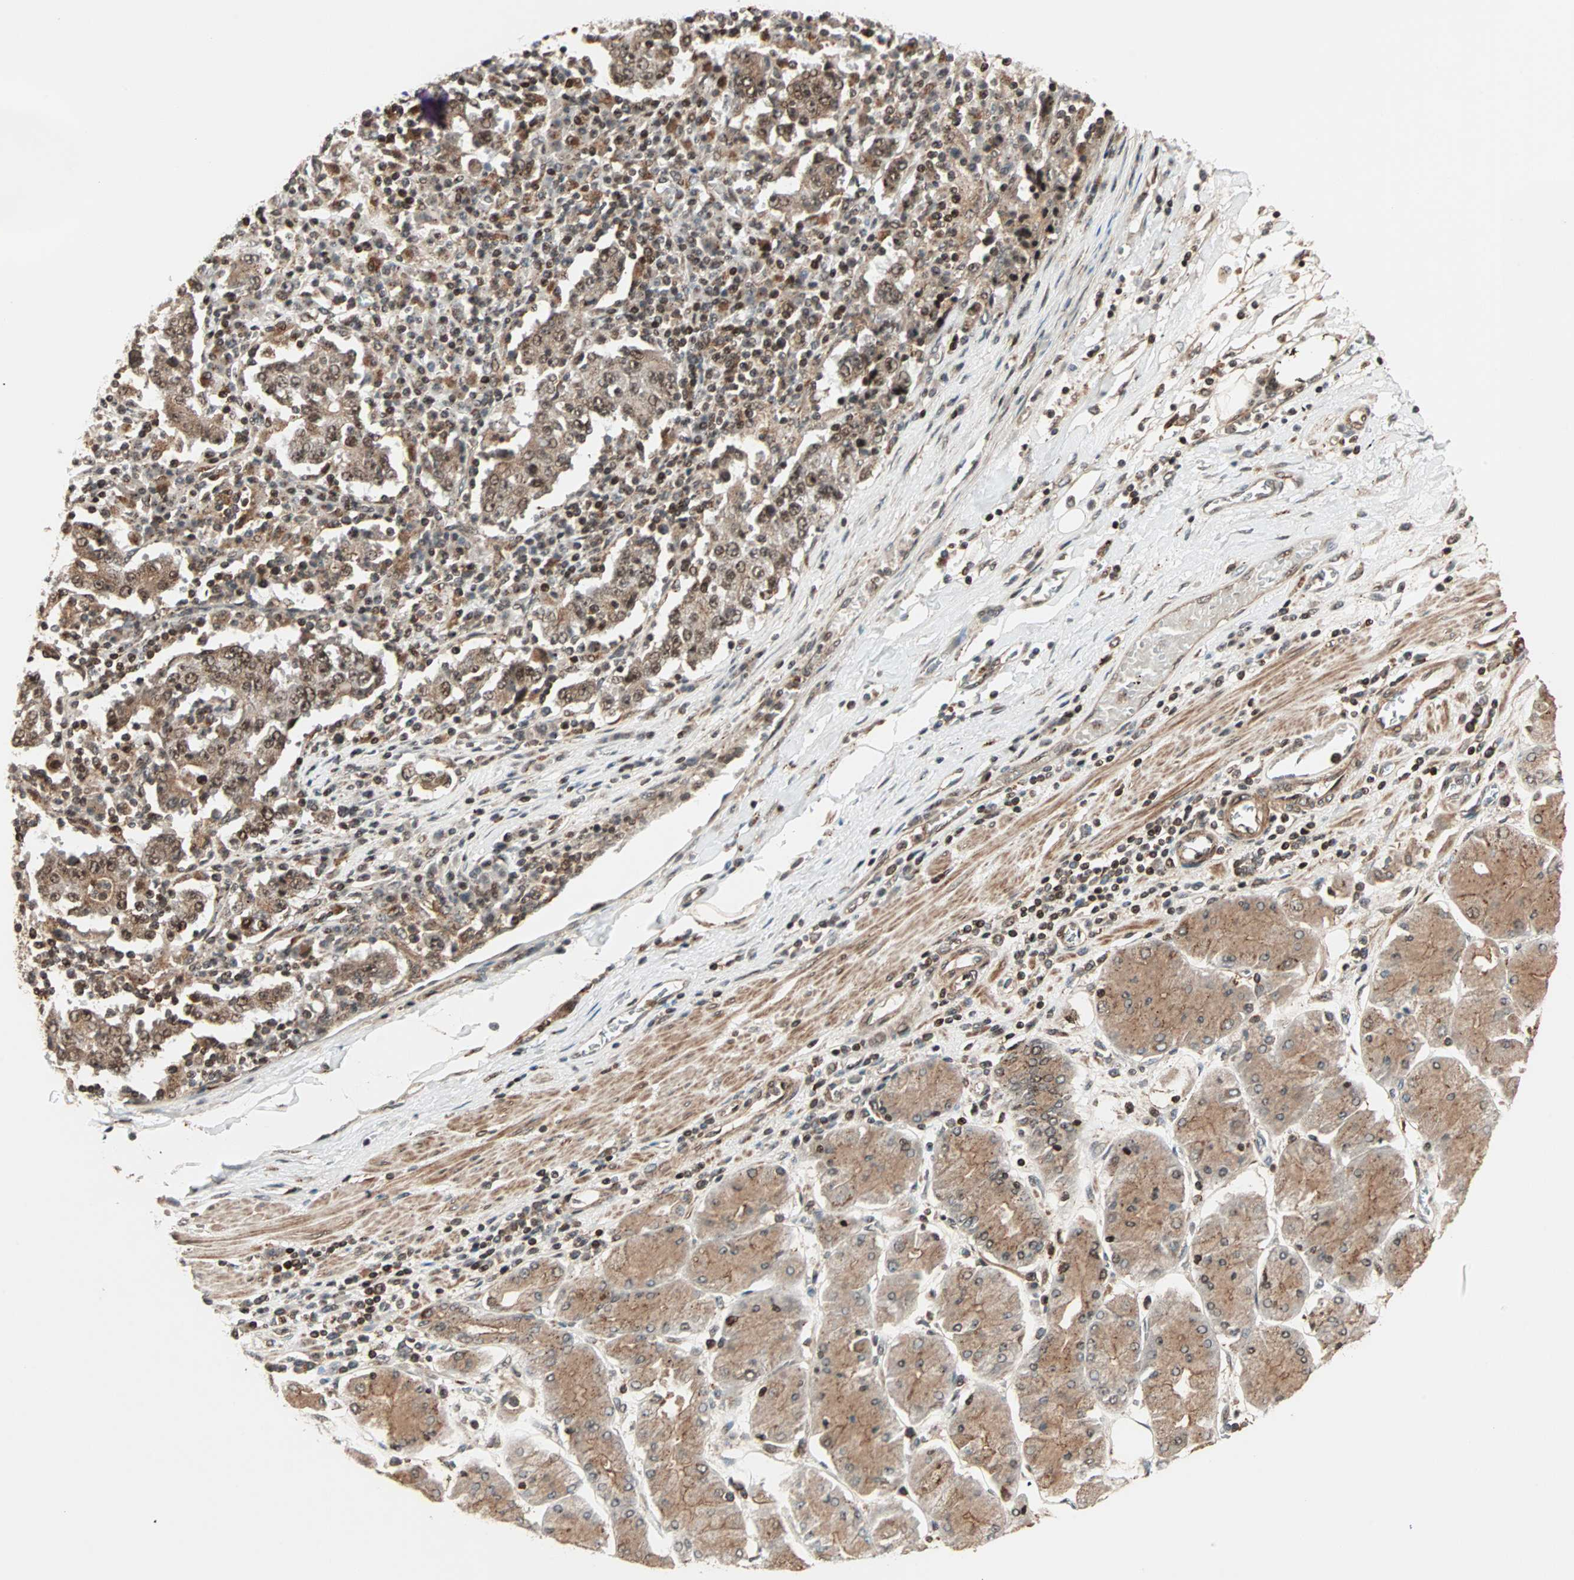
{"staining": {"intensity": "strong", "quantity": ">75%", "location": "cytoplasmic/membranous,nuclear"}, "tissue": "stomach cancer", "cell_type": "Tumor cells", "image_type": "cancer", "snomed": [{"axis": "morphology", "description": "Normal tissue, NOS"}, {"axis": "morphology", "description": "Adenocarcinoma, NOS"}, {"axis": "topography", "description": "Stomach, upper"}, {"axis": "topography", "description": "Stomach"}], "caption": "IHC (DAB) staining of stomach cancer shows strong cytoplasmic/membranous and nuclear protein positivity in about >75% of tumor cells. The protein of interest is stained brown, and the nuclei are stained in blue (DAB IHC with brightfield microscopy, high magnification).", "gene": "ZBED9", "patient": {"sex": "male", "age": 59}}